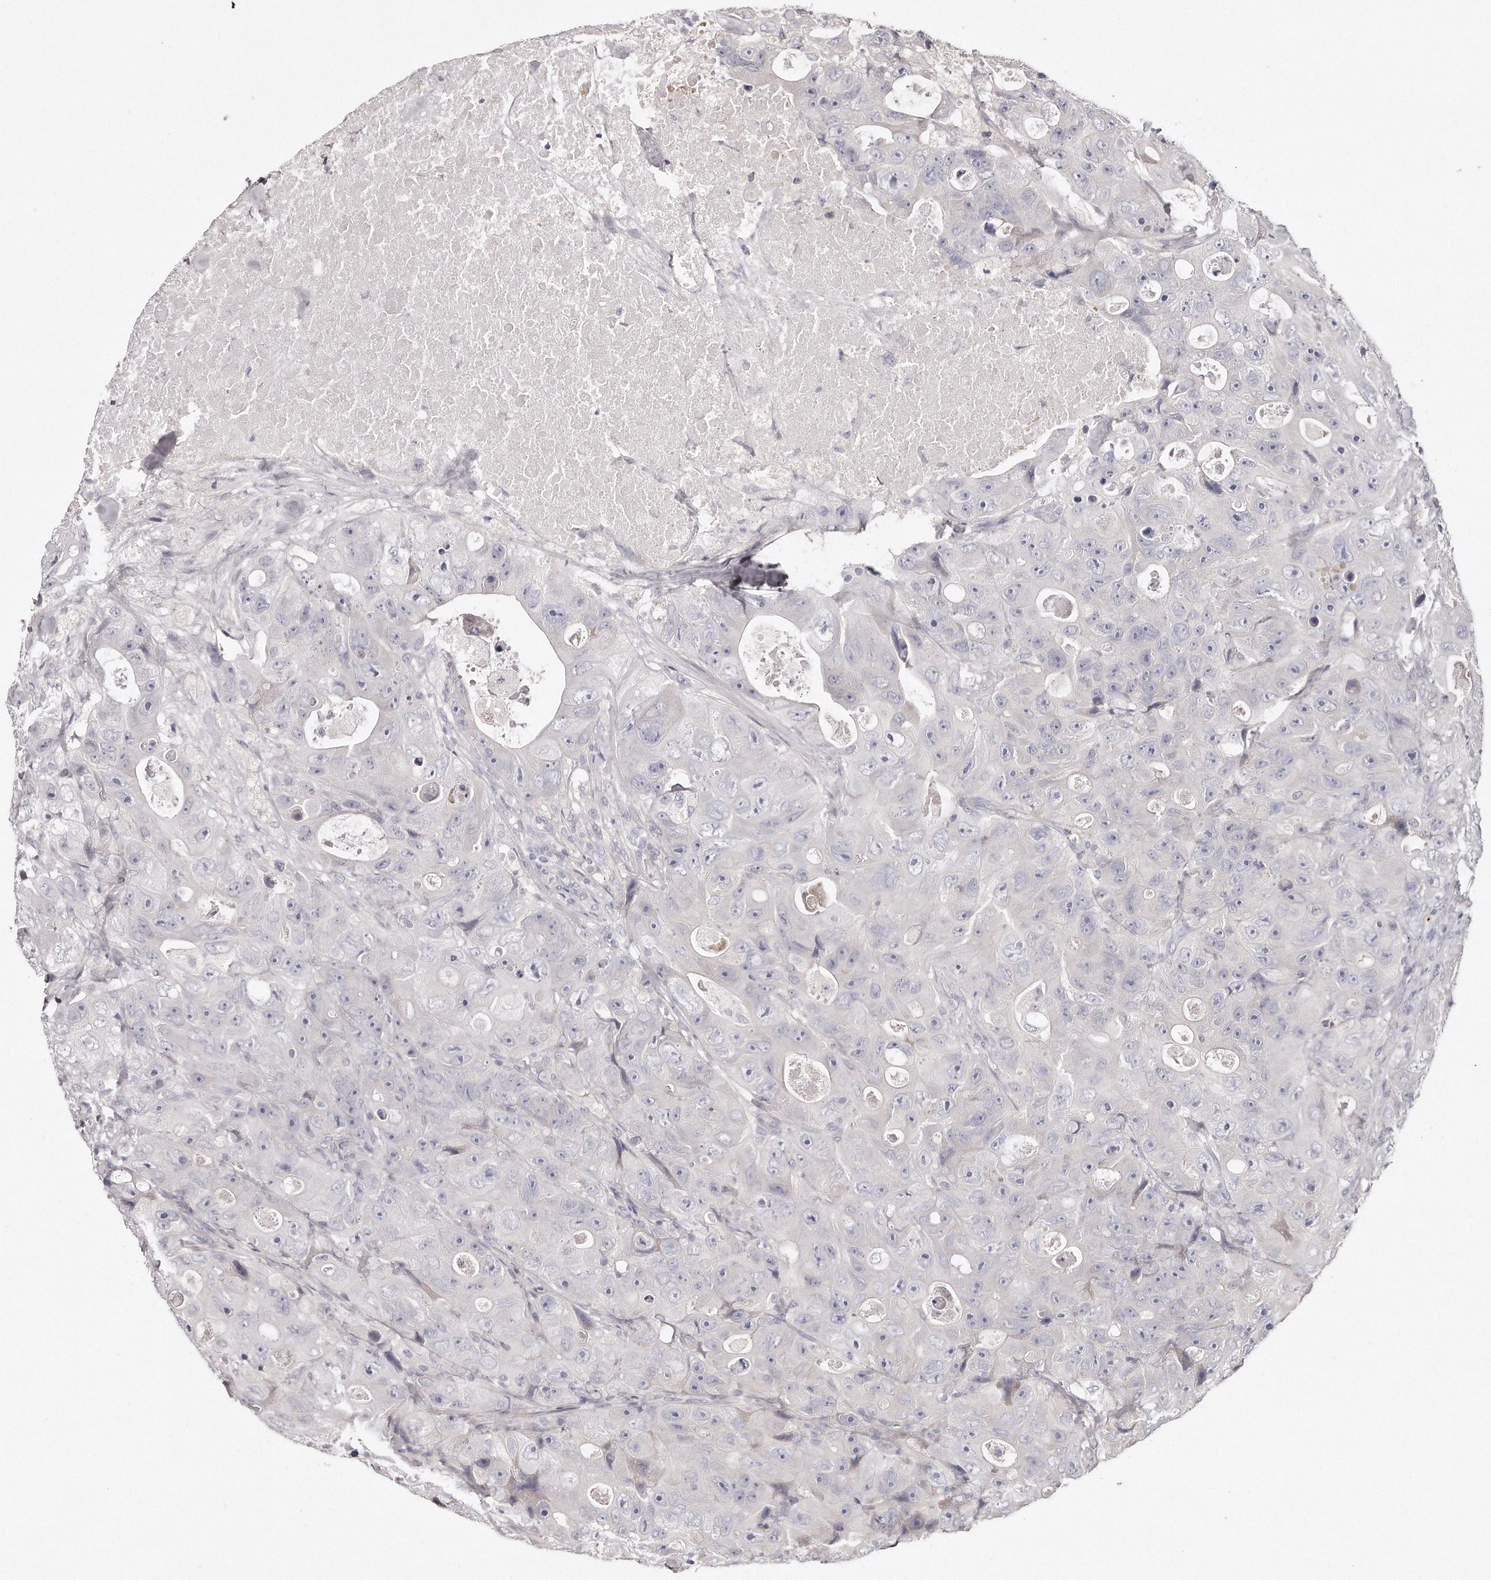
{"staining": {"intensity": "negative", "quantity": "none", "location": "none"}, "tissue": "colorectal cancer", "cell_type": "Tumor cells", "image_type": "cancer", "snomed": [{"axis": "morphology", "description": "Adenocarcinoma, NOS"}, {"axis": "topography", "description": "Colon"}], "caption": "This is an immunohistochemistry image of human colorectal cancer (adenocarcinoma). There is no positivity in tumor cells.", "gene": "TTLL4", "patient": {"sex": "female", "age": 46}}